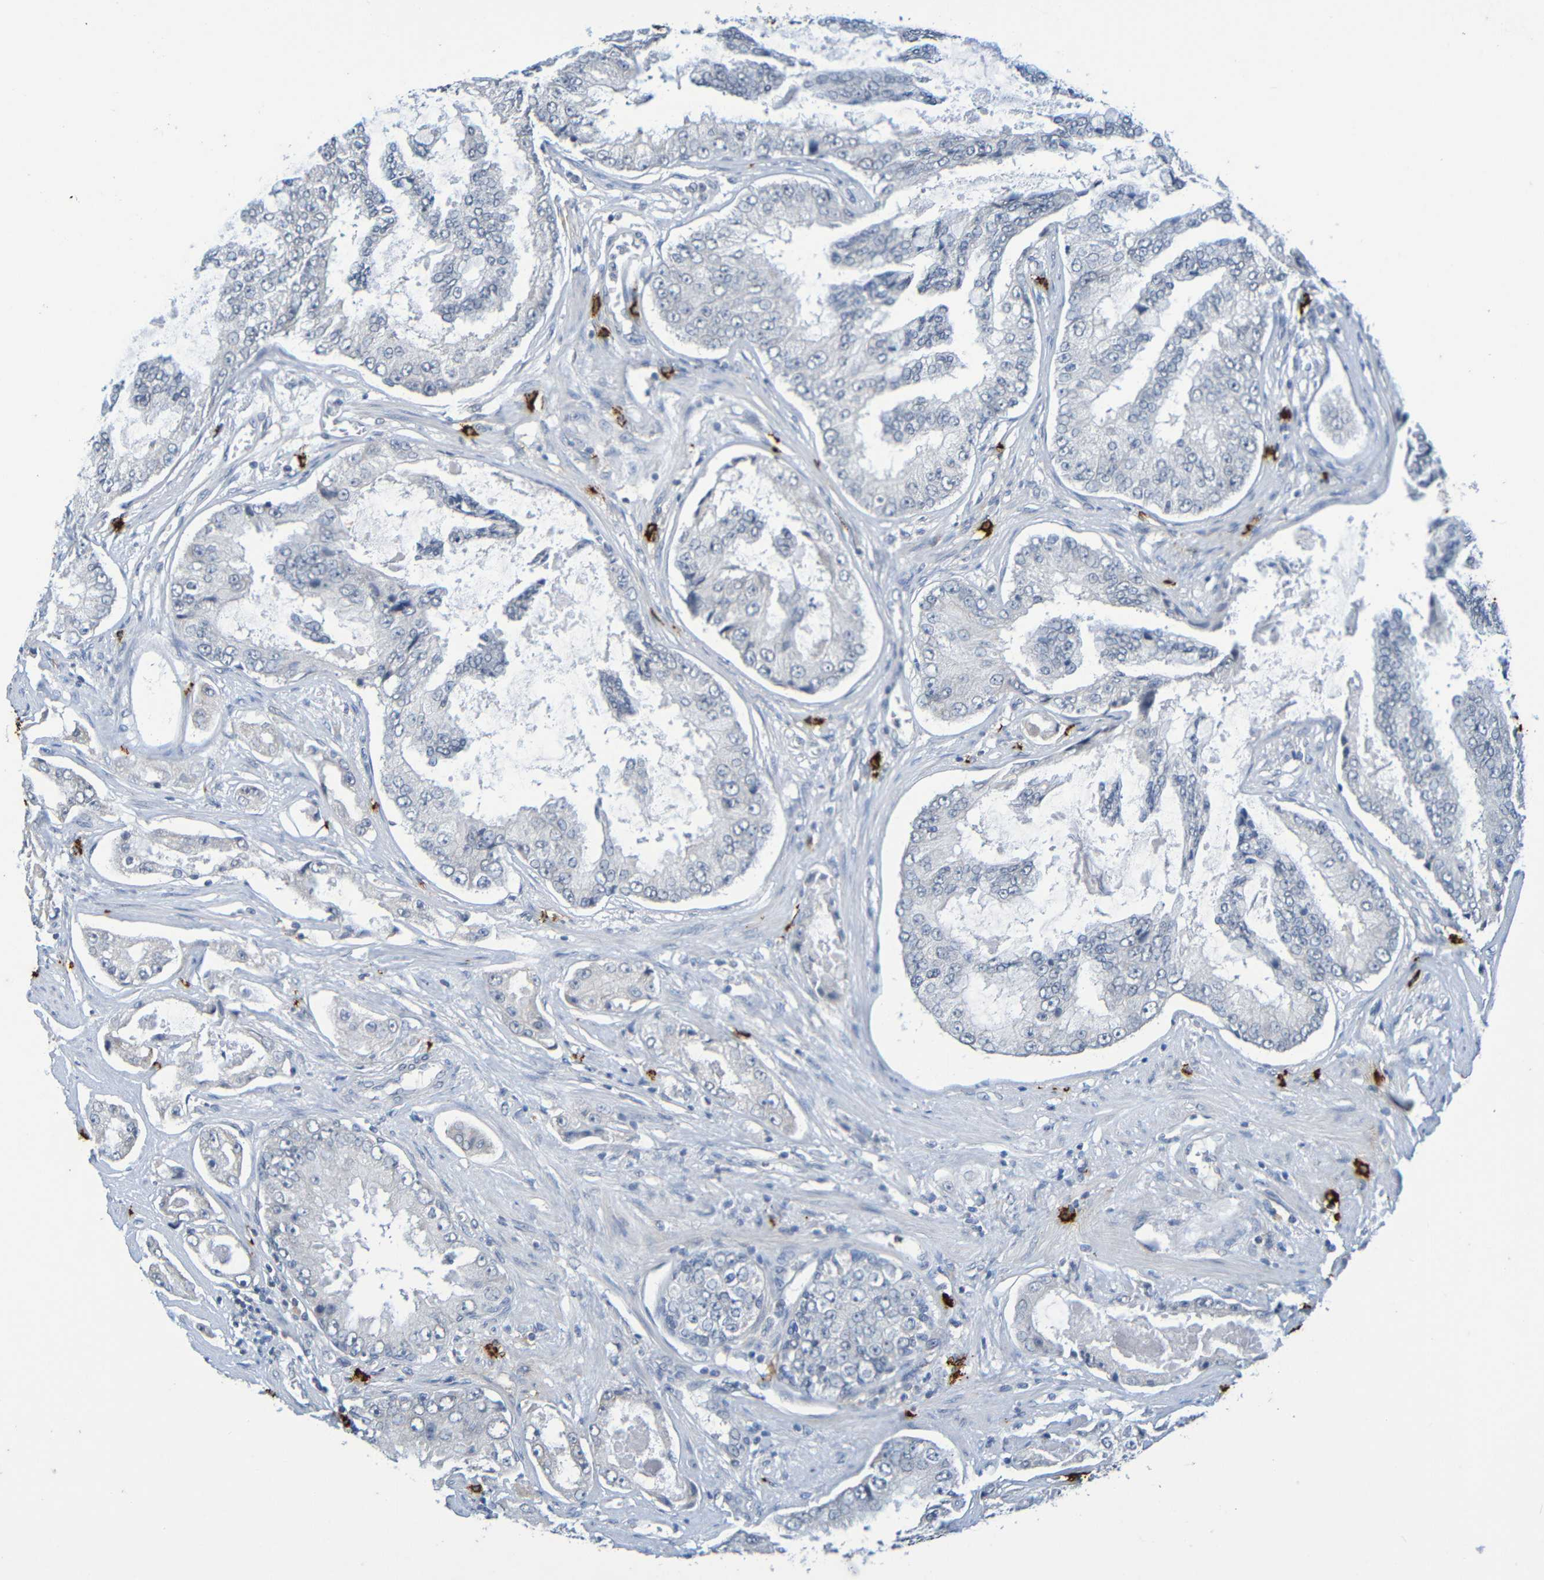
{"staining": {"intensity": "negative", "quantity": "none", "location": "none"}, "tissue": "prostate cancer", "cell_type": "Tumor cells", "image_type": "cancer", "snomed": [{"axis": "morphology", "description": "Adenocarcinoma, High grade"}, {"axis": "topography", "description": "Prostate"}], "caption": "Tumor cells show no significant protein staining in prostate cancer (adenocarcinoma (high-grade)). Nuclei are stained in blue.", "gene": "C3AR1", "patient": {"sex": "male", "age": 73}}